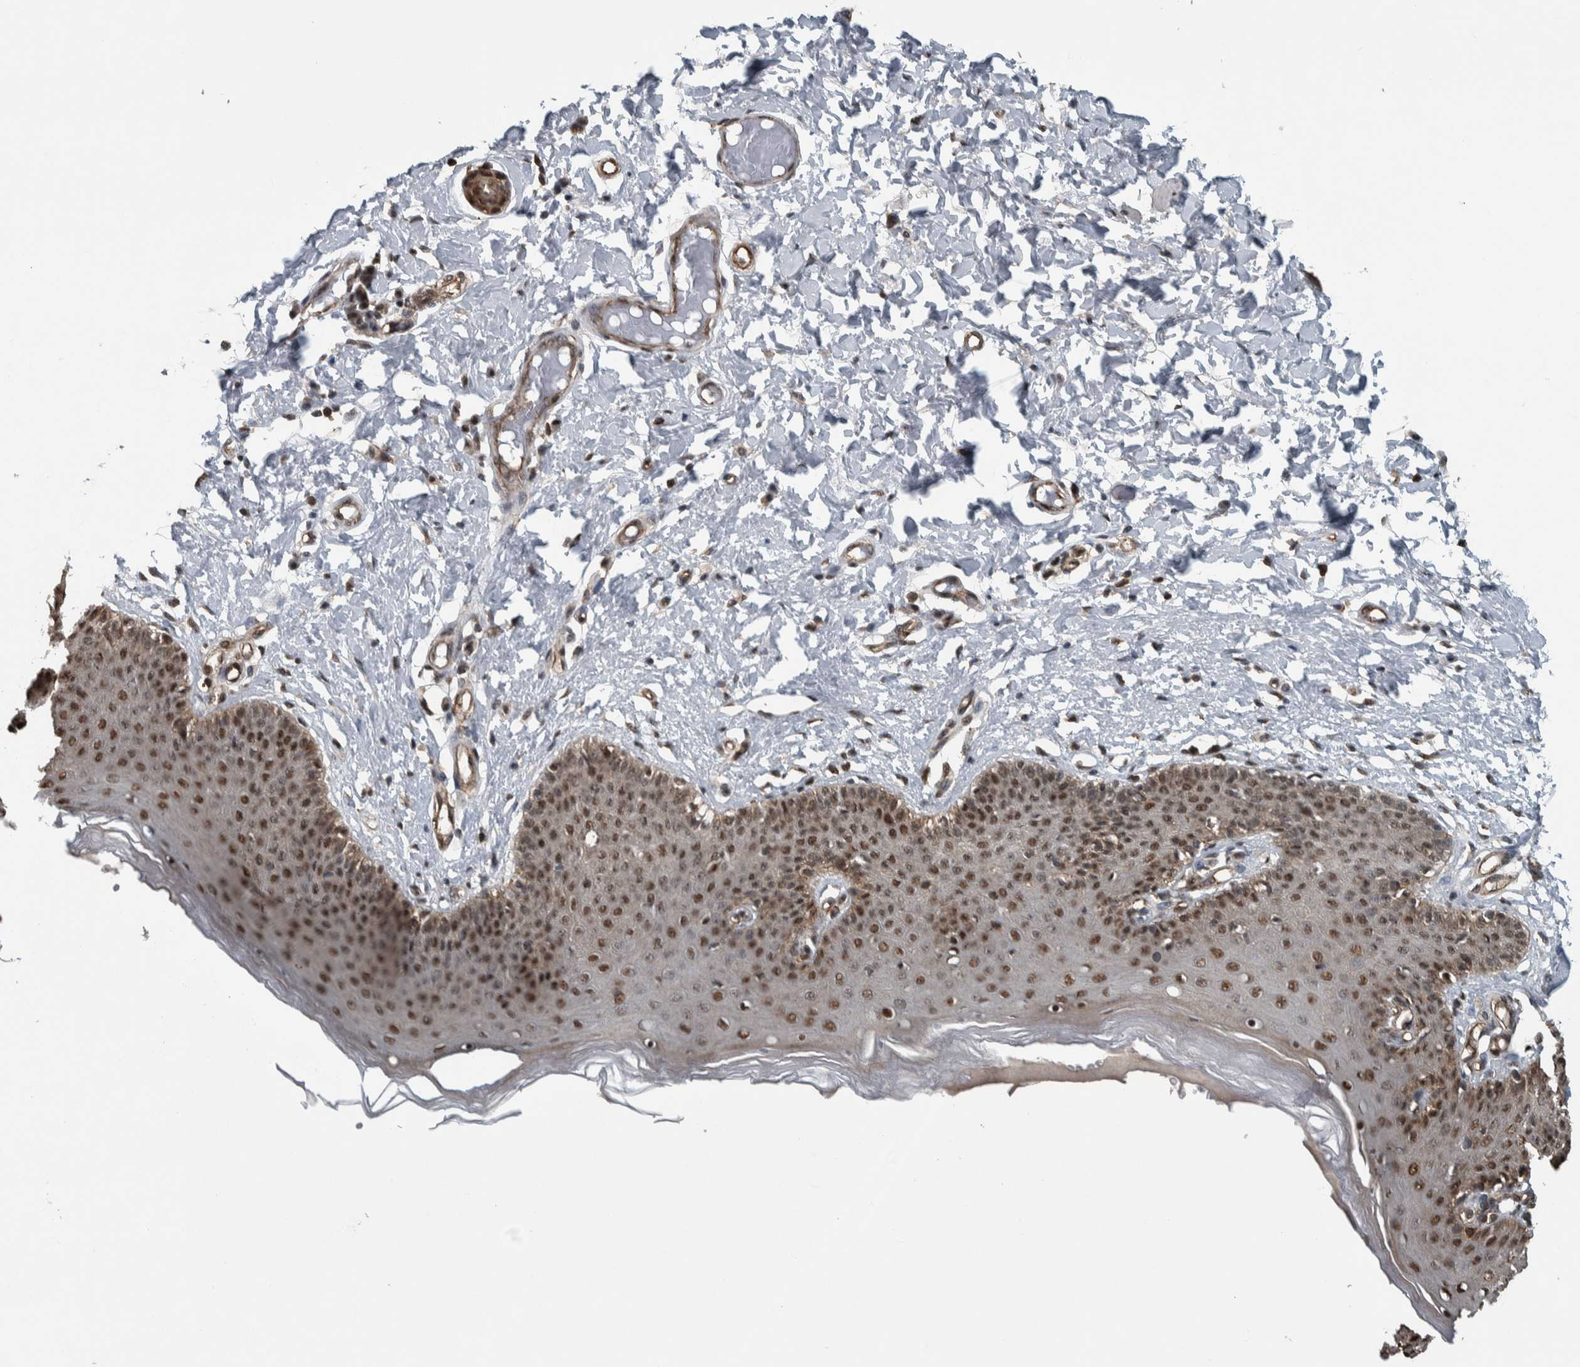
{"staining": {"intensity": "strong", "quantity": ">75%", "location": "cytoplasmic/membranous,nuclear"}, "tissue": "skin", "cell_type": "Epidermal cells", "image_type": "normal", "snomed": [{"axis": "morphology", "description": "Normal tissue, NOS"}, {"axis": "topography", "description": "Vulva"}], "caption": "Immunohistochemistry (IHC) micrograph of unremarkable human skin stained for a protein (brown), which shows high levels of strong cytoplasmic/membranous,nuclear staining in approximately >75% of epidermal cells.", "gene": "FAM135B", "patient": {"sex": "female", "age": 66}}